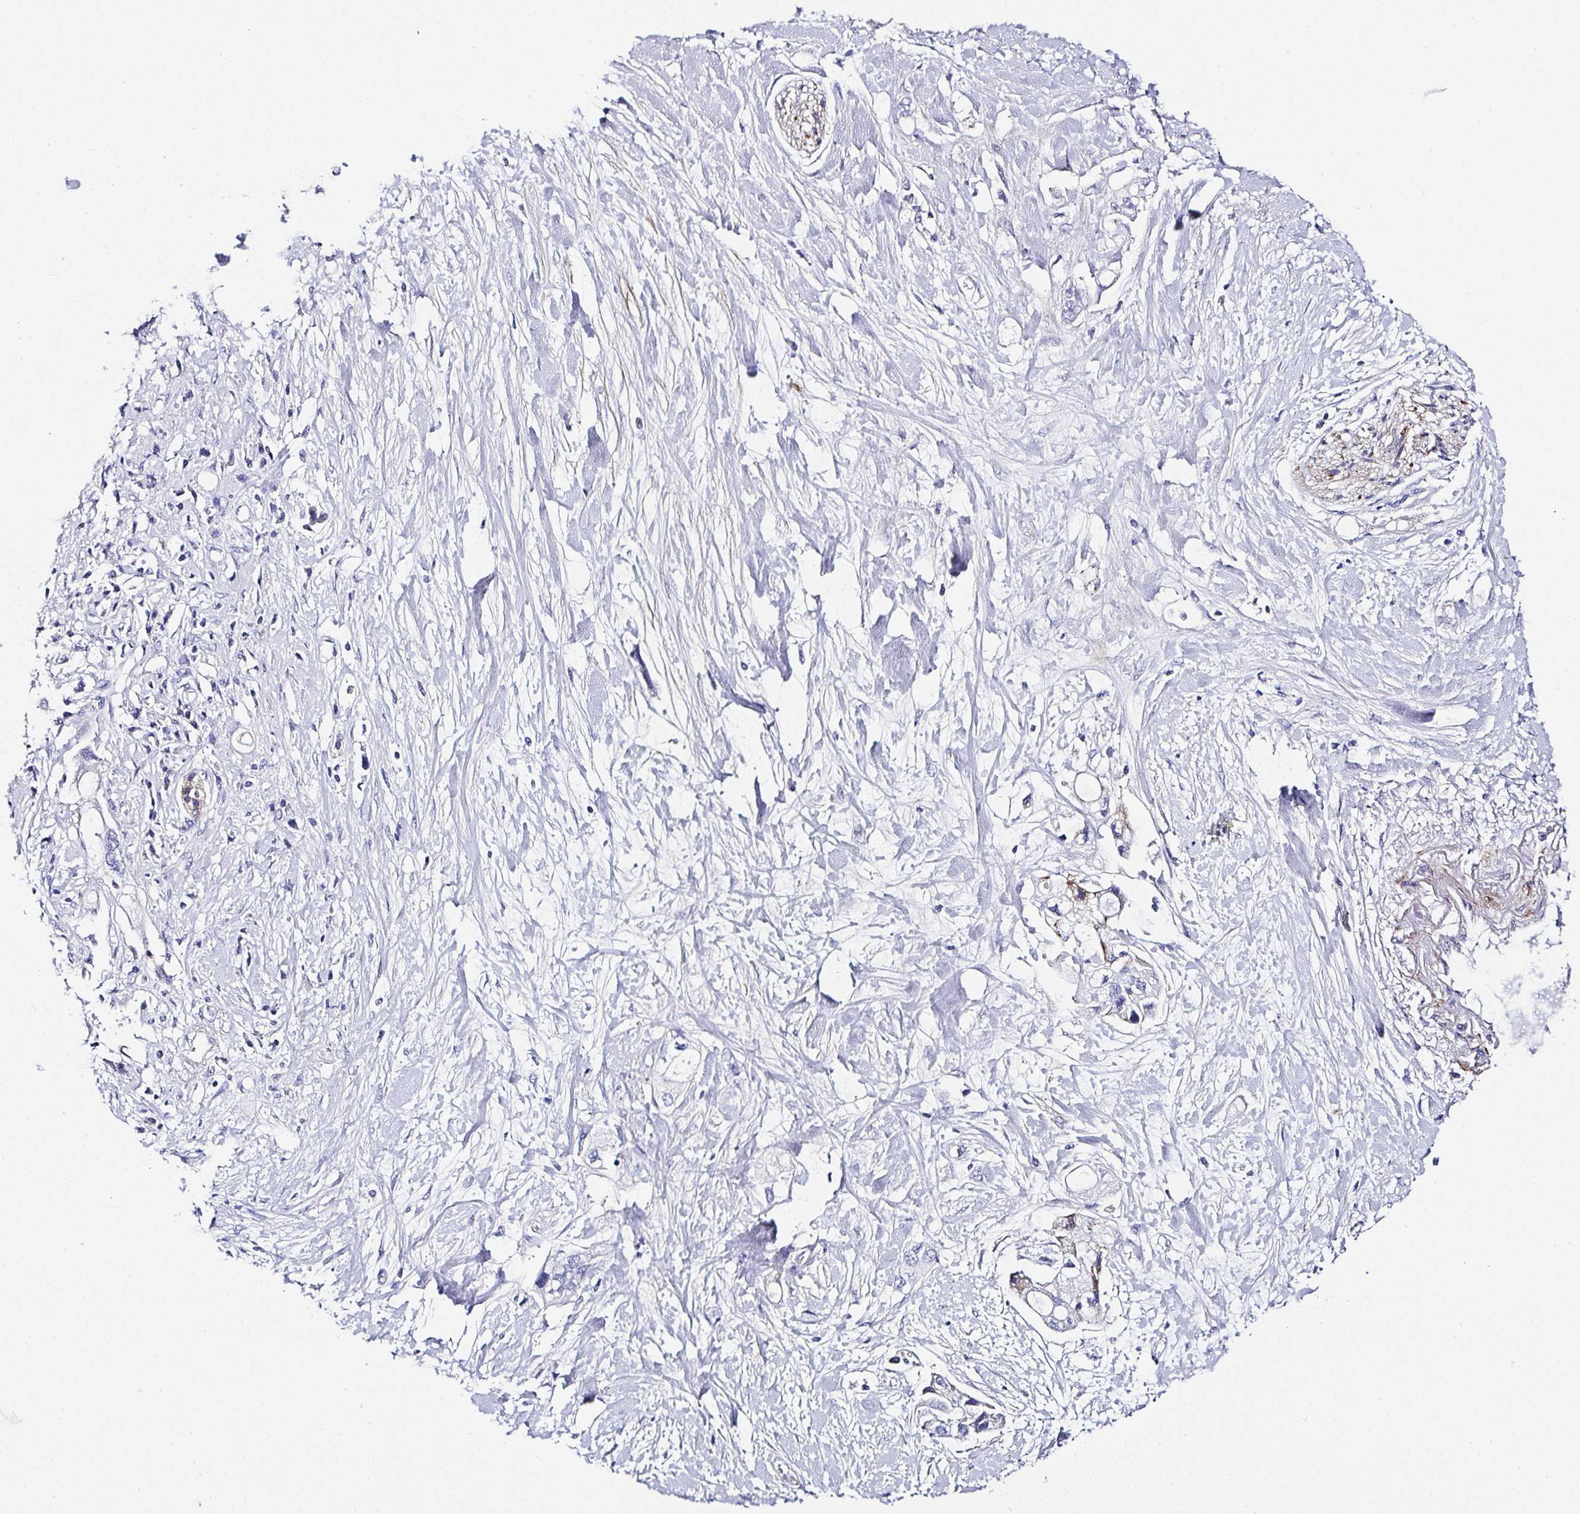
{"staining": {"intensity": "negative", "quantity": "none", "location": "none"}, "tissue": "pancreatic cancer", "cell_type": "Tumor cells", "image_type": "cancer", "snomed": [{"axis": "morphology", "description": "Adenocarcinoma, NOS"}, {"axis": "topography", "description": "Pancreas"}], "caption": "Immunohistochemistry (IHC) of pancreatic adenocarcinoma displays no positivity in tumor cells.", "gene": "PPFIA4", "patient": {"sex": "female", "age": 56}}